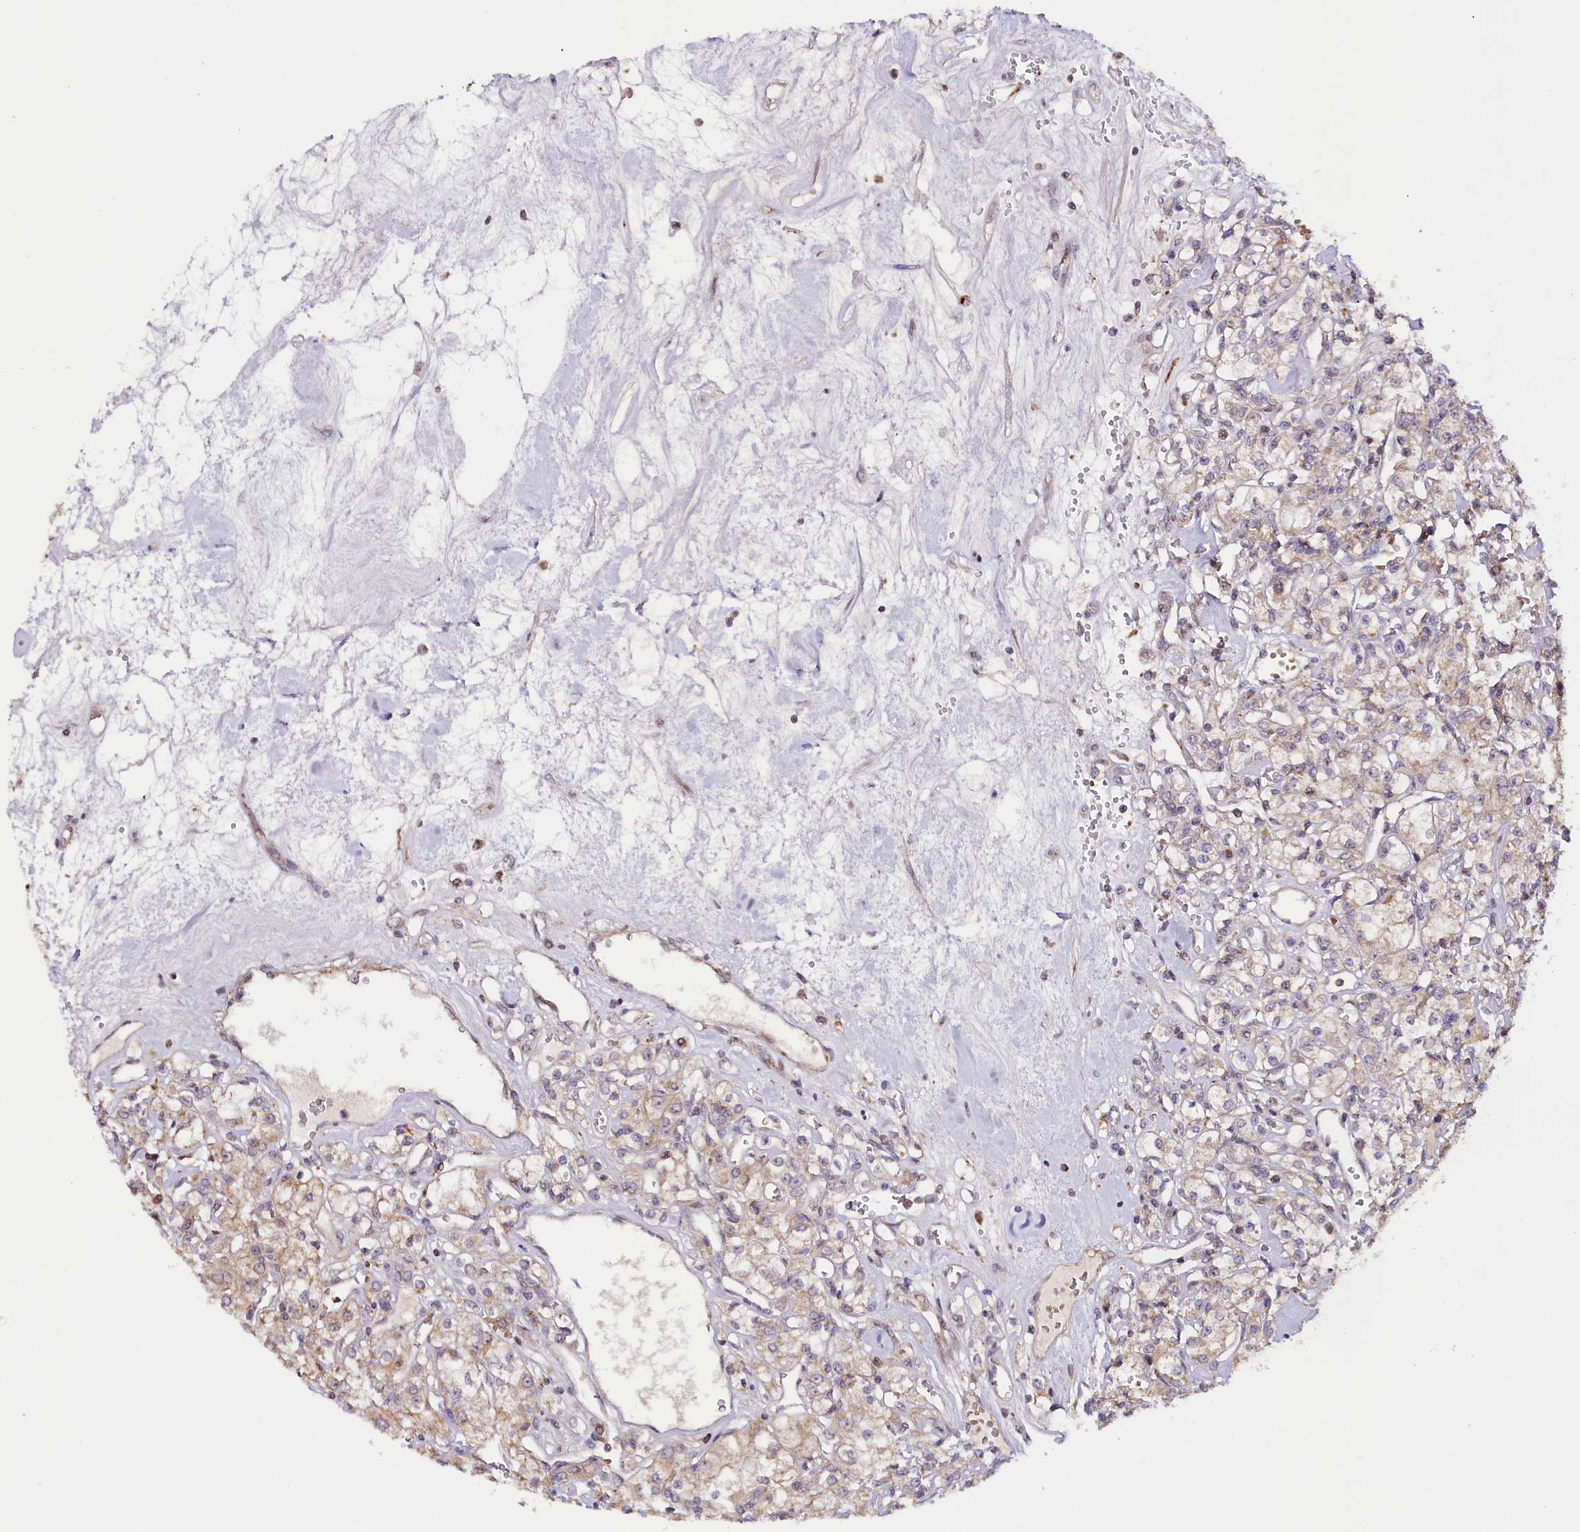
{"staining": {"intensity": "weak", "quantity": "25%-75%", "location": "cytoplasmic/membranous"}, "tissue": "renal cancer", "cell_type": "Tumor cells", "image_type": "cancer", "snomed": [{"axis": "morphology", "description": "Adenocarcinoma, NOS"}, {"axis": "topography", "description": "Kidney"}], "caption": "Renal cancer stained for a protein (brown) shows weak cytoplasmic/membranous positive expression in approximately 25%-75% of tumor cells.", "gene": "ST7", "patient": {"sex": "female", "age": 59}}